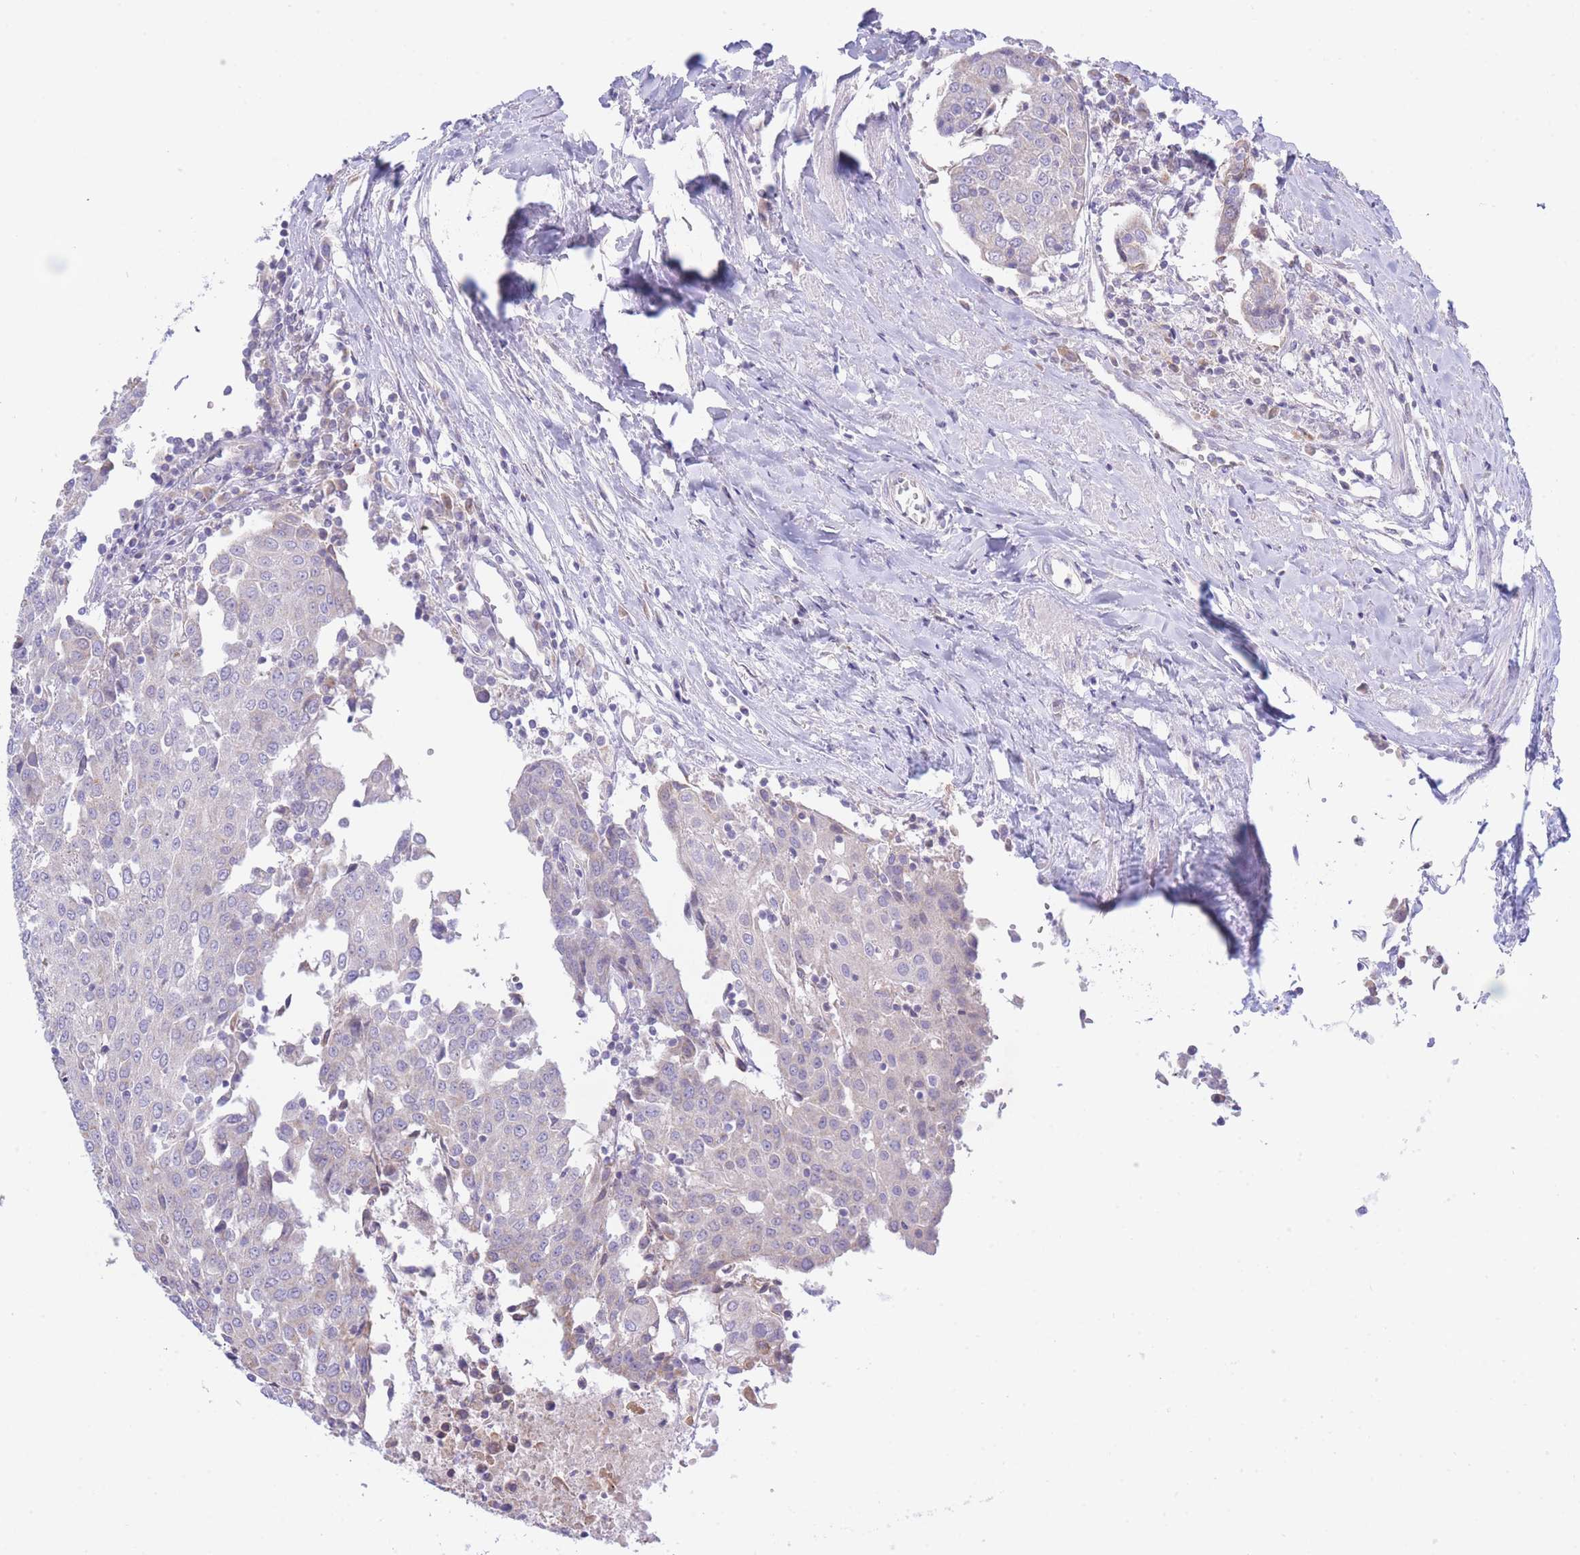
{"staining": {"intensity": "negative", "quantity": "none", "location": "none"}, "tissue": "urothelial cancer", "cell_type": "Tumor cells", "image_type": "cancer", "snomed": [{"axis": "morphology", "description": "Urothelial carcinoma, High grade"}, {"axis": "topography", "description": "Urinary bladder"}], "caption": "IHC of human urothelial cancer displays no expression in tumor cells.", "gene": "NANP", "patient": {"sex": "female", "age": 85}}